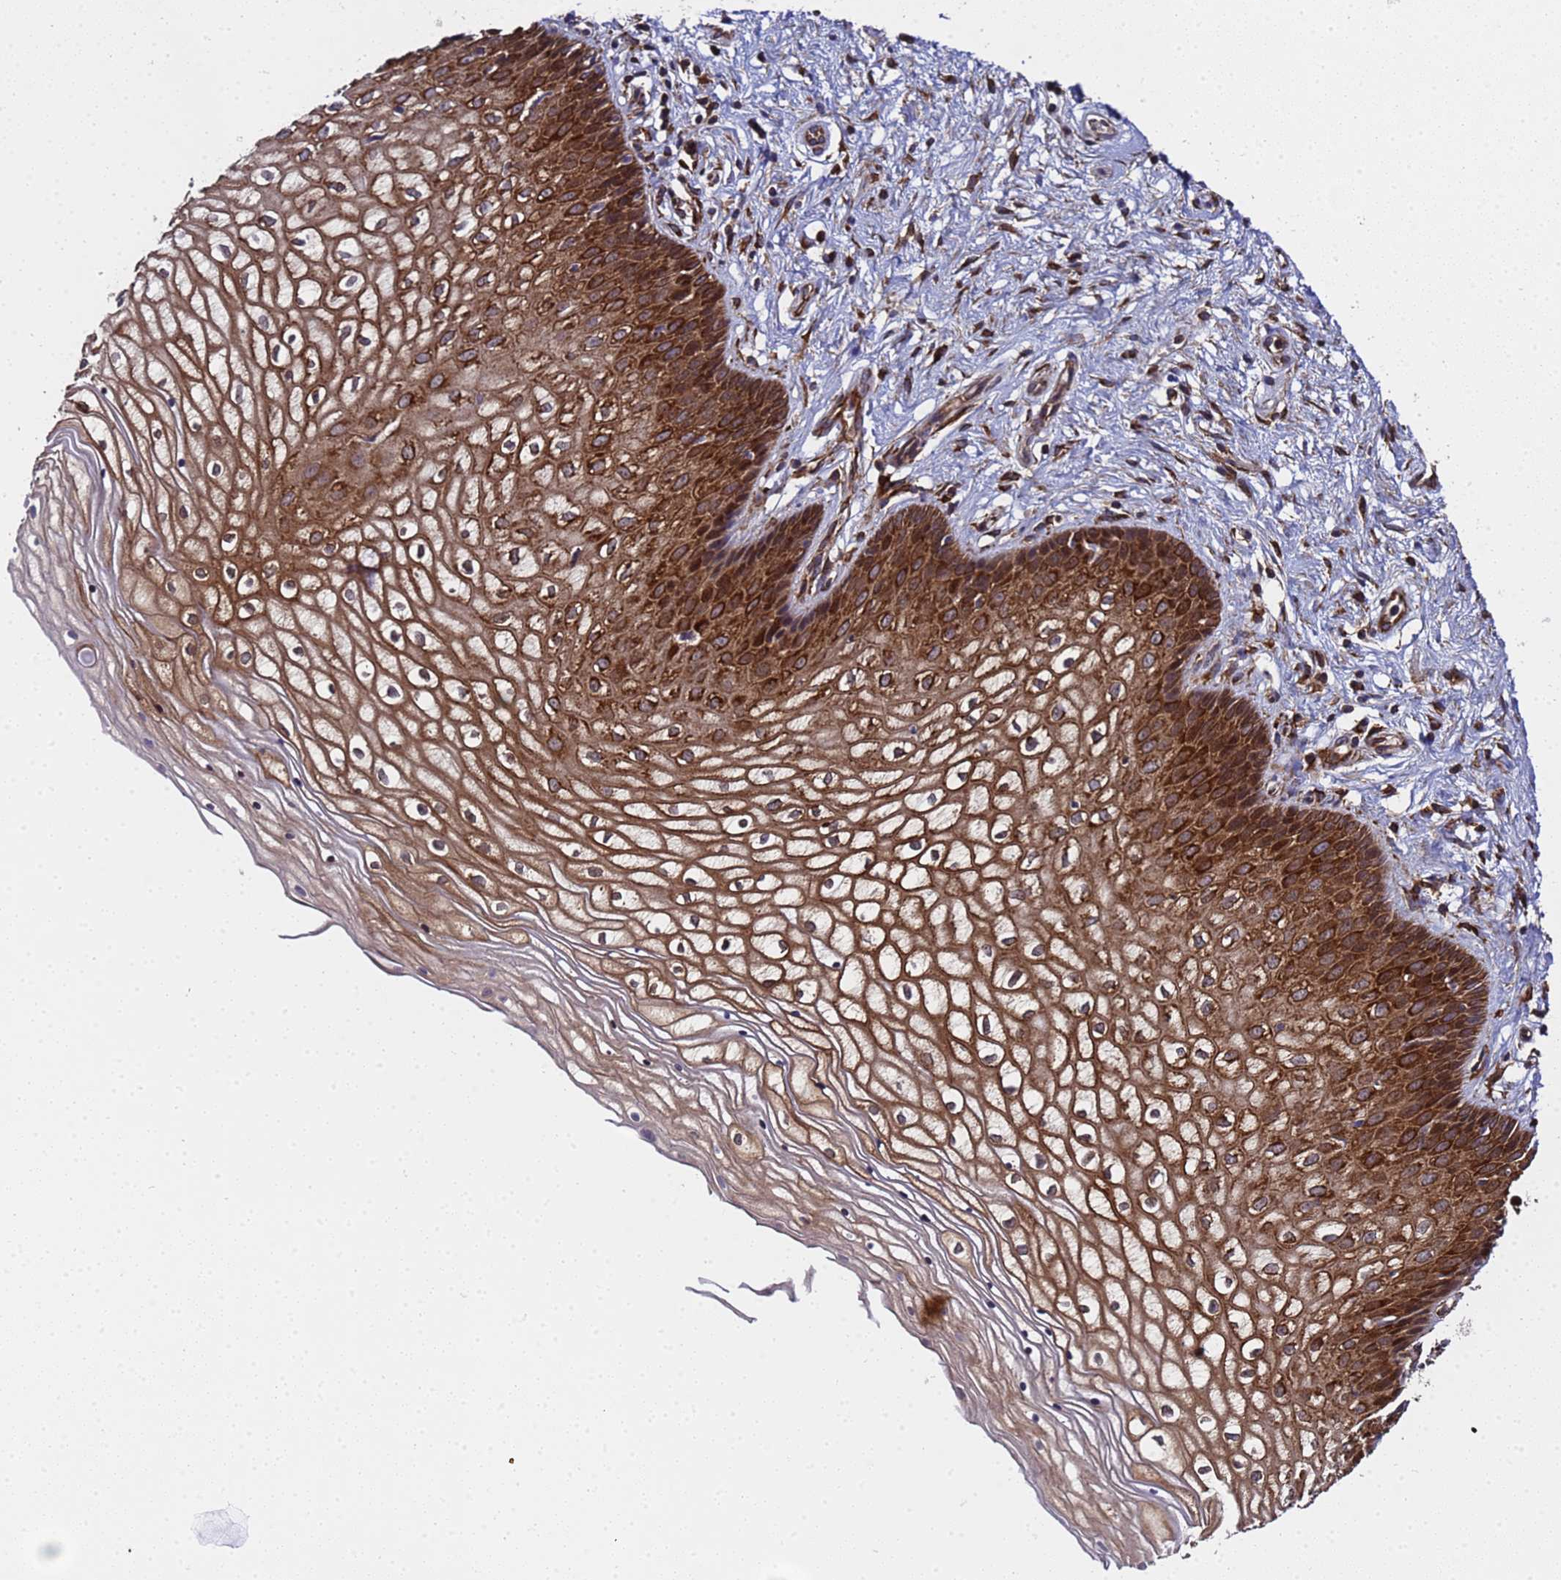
{"staining": {"intensity": "strong", "quantity": ">75%", "location": "cytoplasmic/membranous"}, "tissue": "vagina", "cell_type": "Squamous epithelial cells", "image_type": "normal", "snomed": [{"axis": "morphology", "description": "Normal tissue, NOS"}, {"axis": "topography", "description": "Vagina"}], "caption": "Immunohistochemistry (IHC) (DAB) staining of benign vagina reveals strong cytoplasmic/membranous protein expression in about >75% of squamous epithelial cells.", "gene": "MOCS1", "patient": {"sex": "female", "age": 34}}